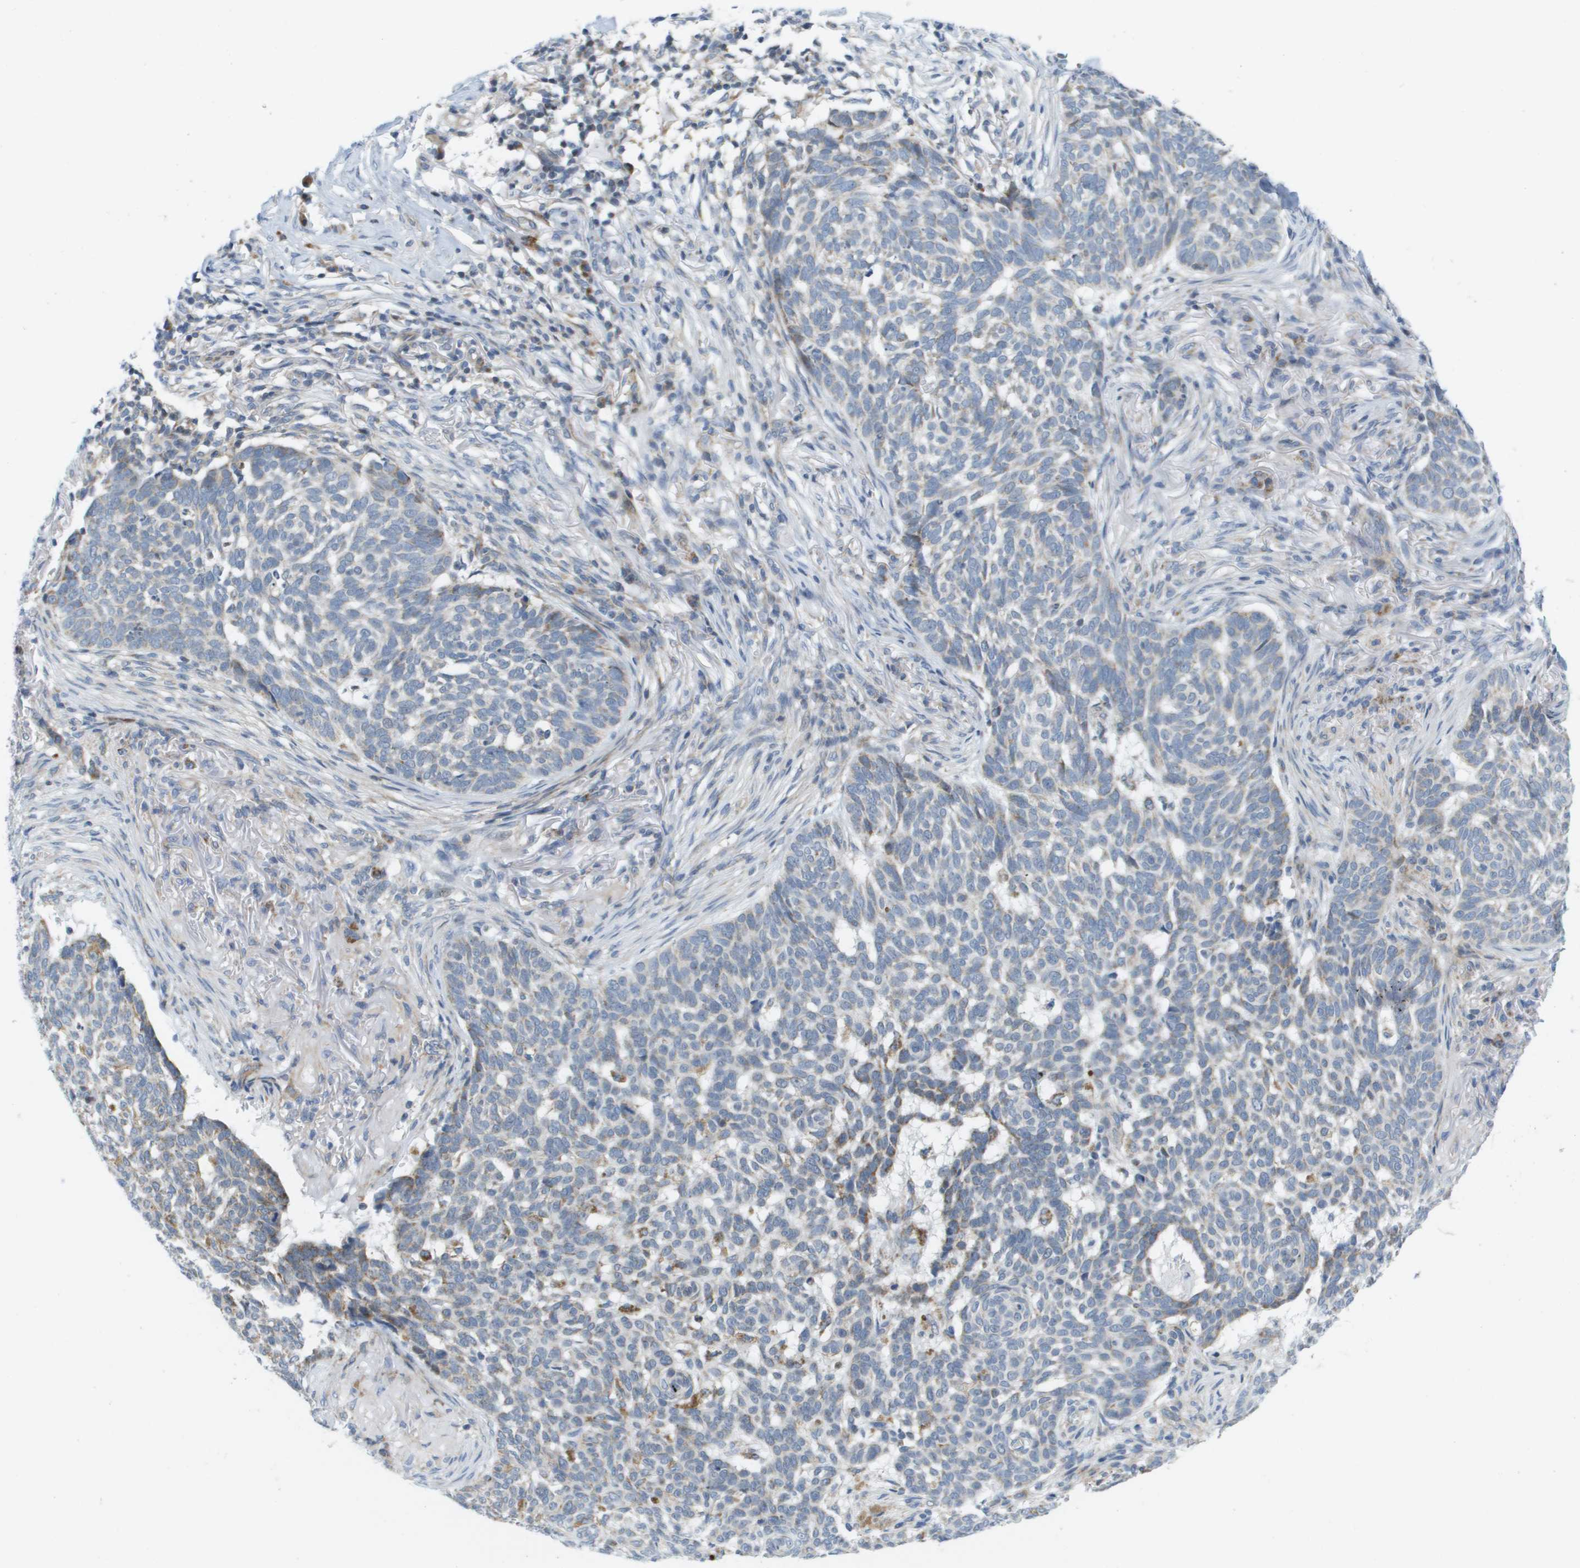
{"staining": {"intensity": "negative", "quantity": "none", "location": "none"}, "tissue": "skin cancer", "cell_type": "Tumor cells", "image_type": "cancer", "snomed": [{"axis": "morphology", "description": "Basal cell carcinoma"}, {"axis": "topography", "description": "Skin"}], "caption": "A high-resolution histopathology image shows immunohistochemistry (IHC) staining of skin cancer, which displays no significant expression in tumor cells.", "gene": "KRT23", "patient": {"sex": "male", "age": 85}}